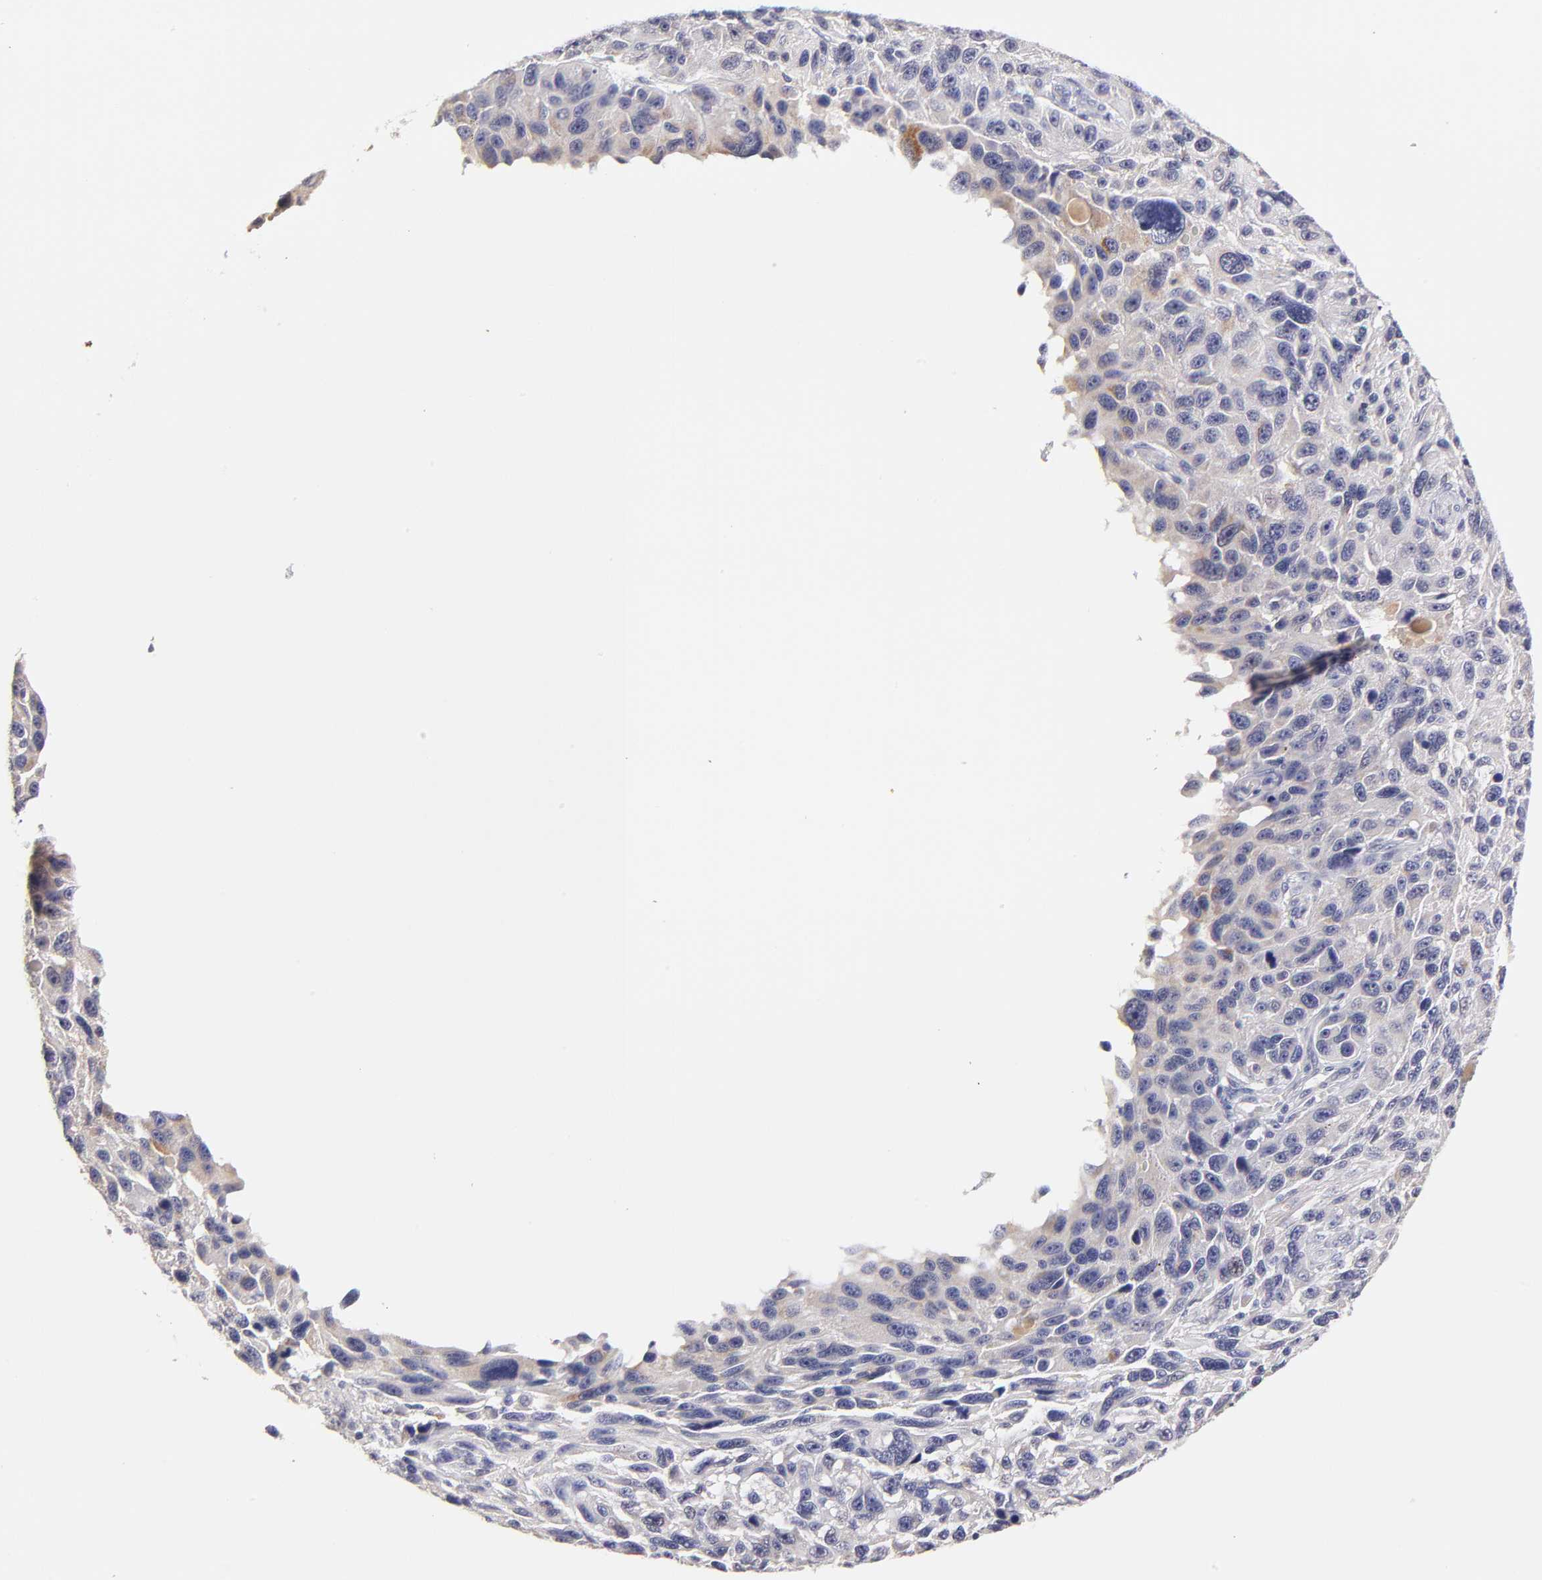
{"staining": {"intensity": "negative", "quantity": "none", "location": "none"}, "tissue": "melanoma", "cell_type": "Tumor cells", "image_type": "cancer", "snomed": [{"axis": "morphology", "description": "Malignant melanoma, NOS"}, {"axis": "topography", "description": "Skin"}], "caption": "A histopathology image of malignant melanoma stained for a protein shows no brown staining in tumor cells. (Brightfield microscopy of DAB IHC at high magnification).", "gene": "BTG2", "patient": {"sex": "male", "age": 53}}